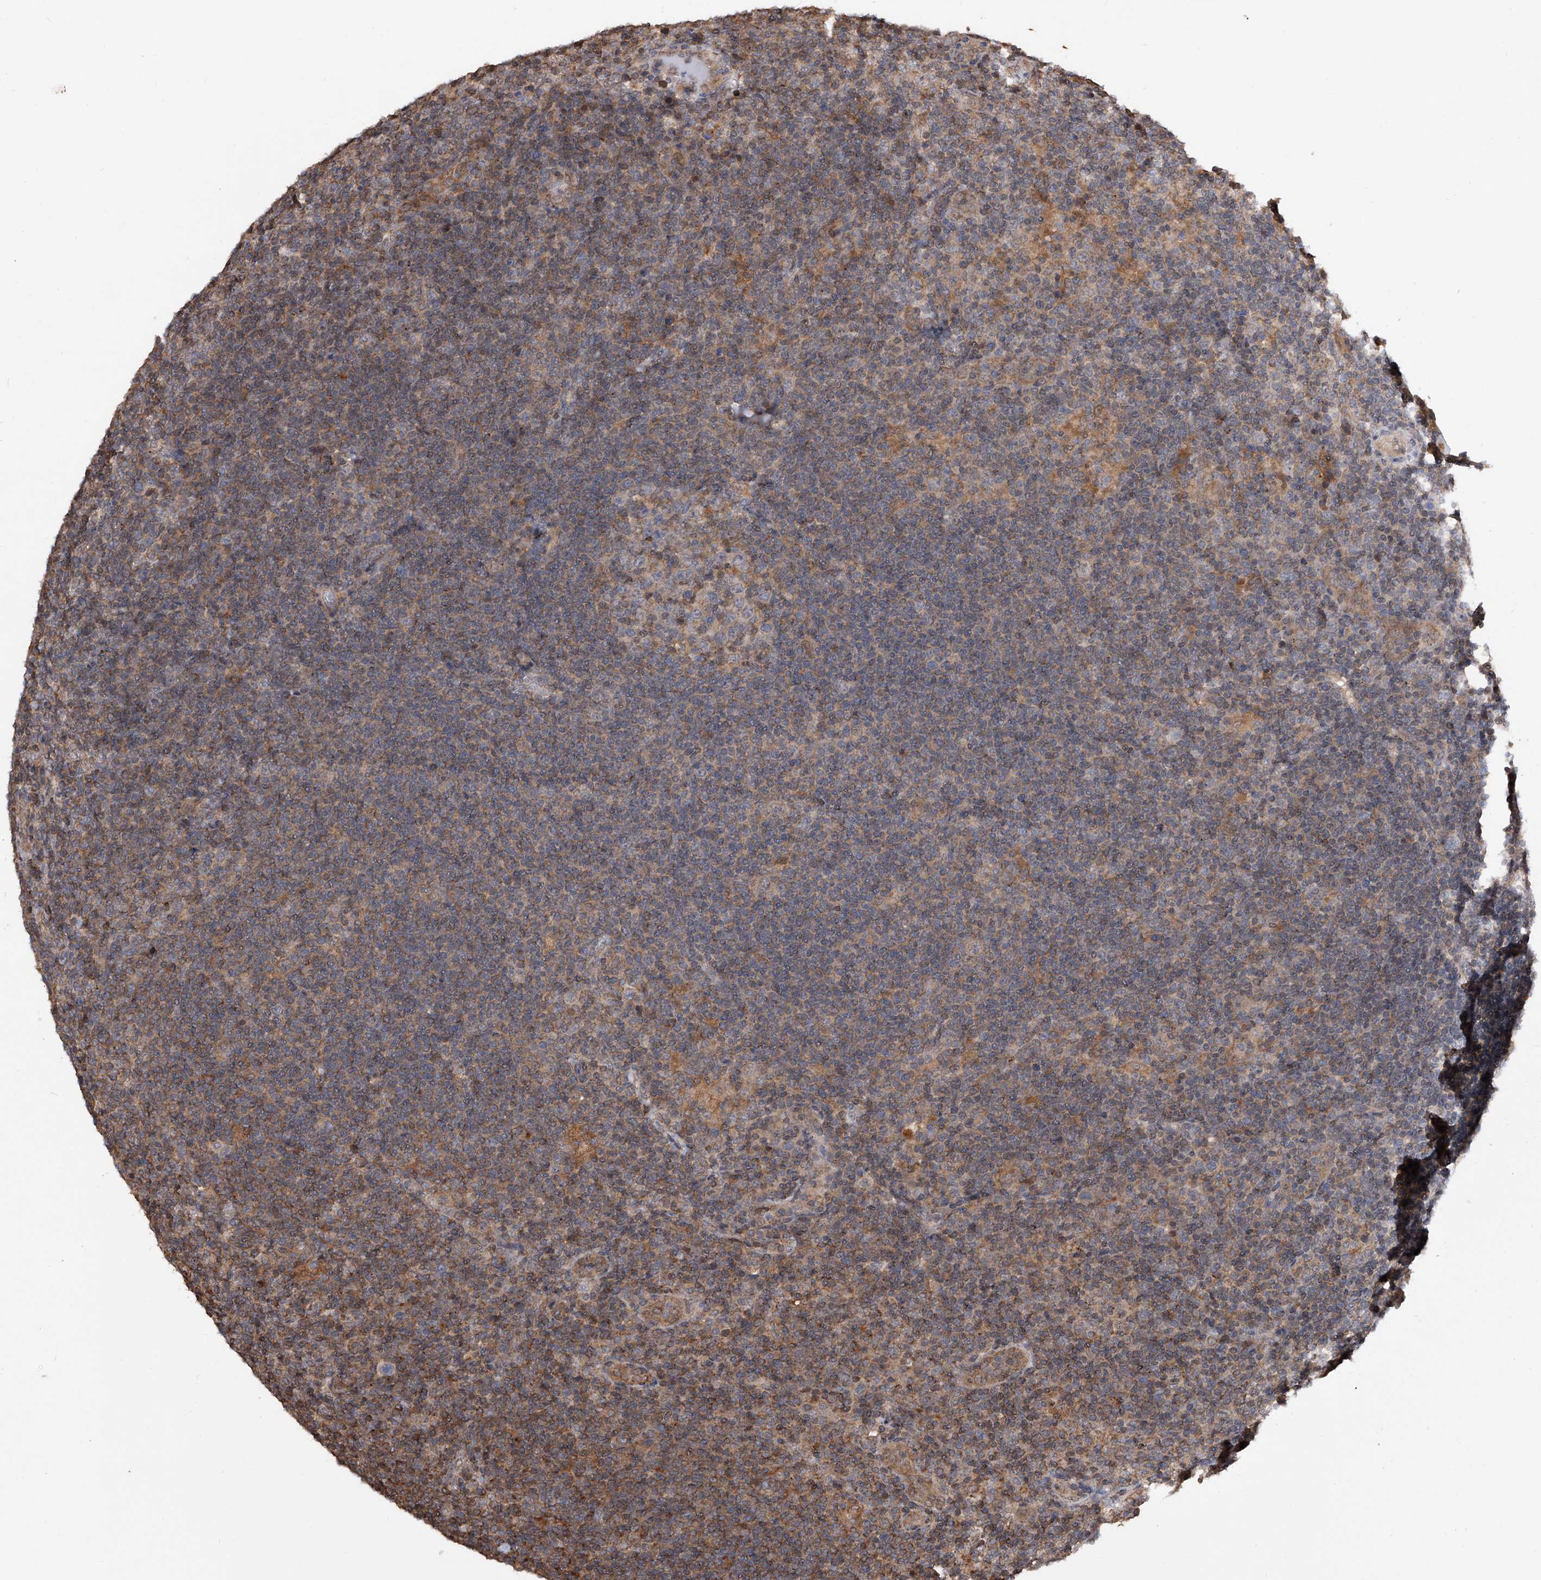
{"staining": {"intensity": "weak", "quantity": "25%-75%", "location": "cytoplasmic/membranous"}, "tissue": "lymphoma", "cell_type": "Tumor cells", "image_type": "cancer", "snomed": [{"axis": "morphology", "description": "Hodgkin's disease, NOS"}, {"axis": "topography", "description": "Lymph node"}], "caption": "Immunohistochemistry (IHC) micrograph of Hodgkin's disease stained for a protein (brown), which demonstrates low levels of weak cytoplasmic/membranous positivity in about 25%-75% of tumor cells.", "gene": "GMDS", "patient": {"sex": "female", "age": 57}}